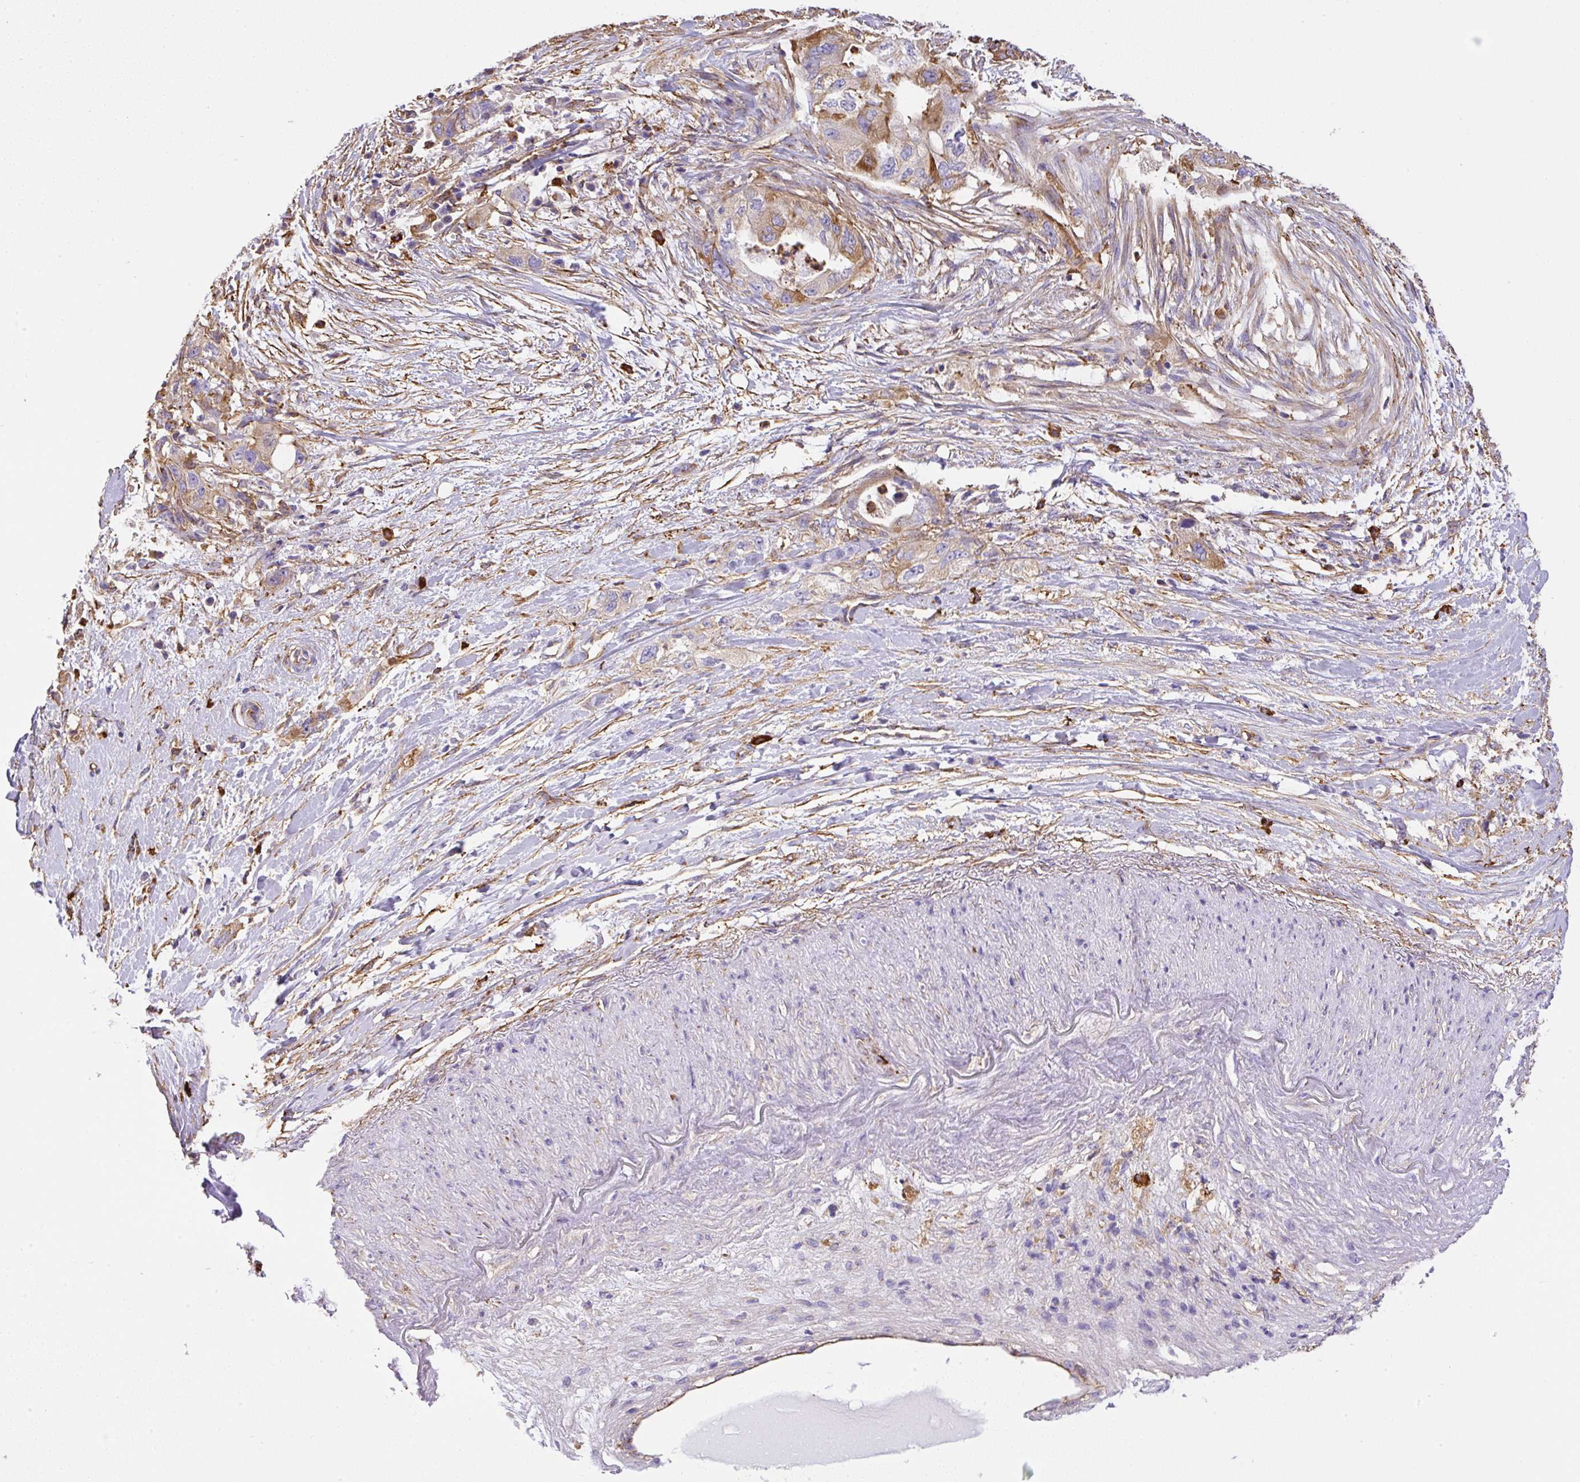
{"staining": {"intensity": "moderate", "quantity": "<25%", "location": "cytoplasmic/membranous"}, "tissue": "pancreatic cancer", "cell_type": "Tumor cells", "image_type": "cancer", "snomed": [{"axis": "morphology", "description": "Adenocarcinoma, NOS"}, {"axis": "topography", "description": "Pancreas"}], "caption": "The photomicrograph exhibits immunohistochemical staining of pancreatic adenocarcinoma. There is moderate cytoplasmic/membranous positivity is identified in approximately <25% of tumor cells. (DAB (3,3'-diaminobenzidine) IHC with brightfield microscopy, high magnification).", "gene": "MAGEB5", "patient": {"sex": "female", "age": 73}}